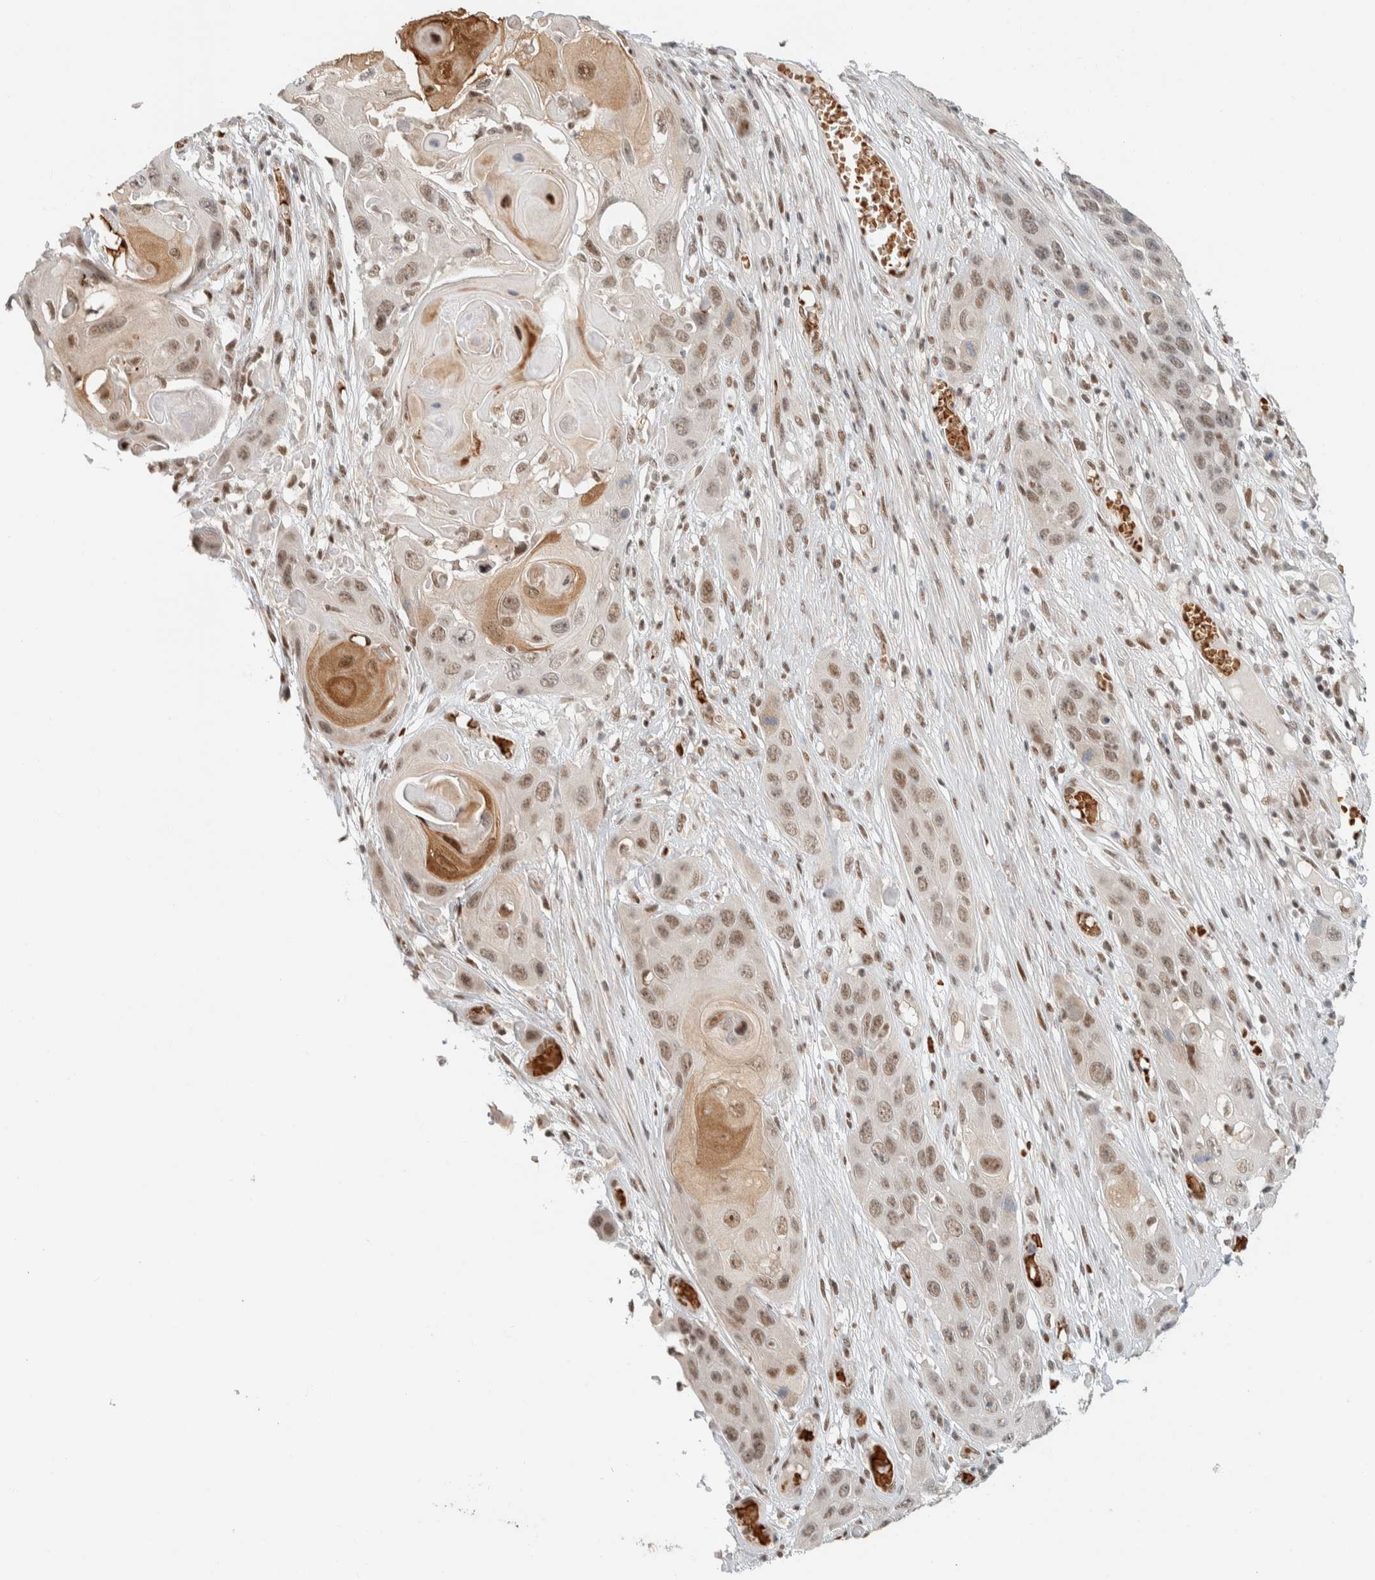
{"staining": {"intensity": "moderate", "quantity": ">75%", "location": "nuclear"}, "tissue": "skin cancer", "cell_type": "Tumor cells", "image_type": "cancer", "snomed": [{"axis": "morphology", "description": "Squamous cell carcinoma, NOS"}, {"axis": "topography", "description": "Skin"}], "caption": "This photomicrograph exhibits immunohistochemistry staining of human skin cancer, with medium moderate nuclear staining in about >75% of tumor cells.", "gene": "ZBTB2", "patient": {"sex": "male", "age": 55}}